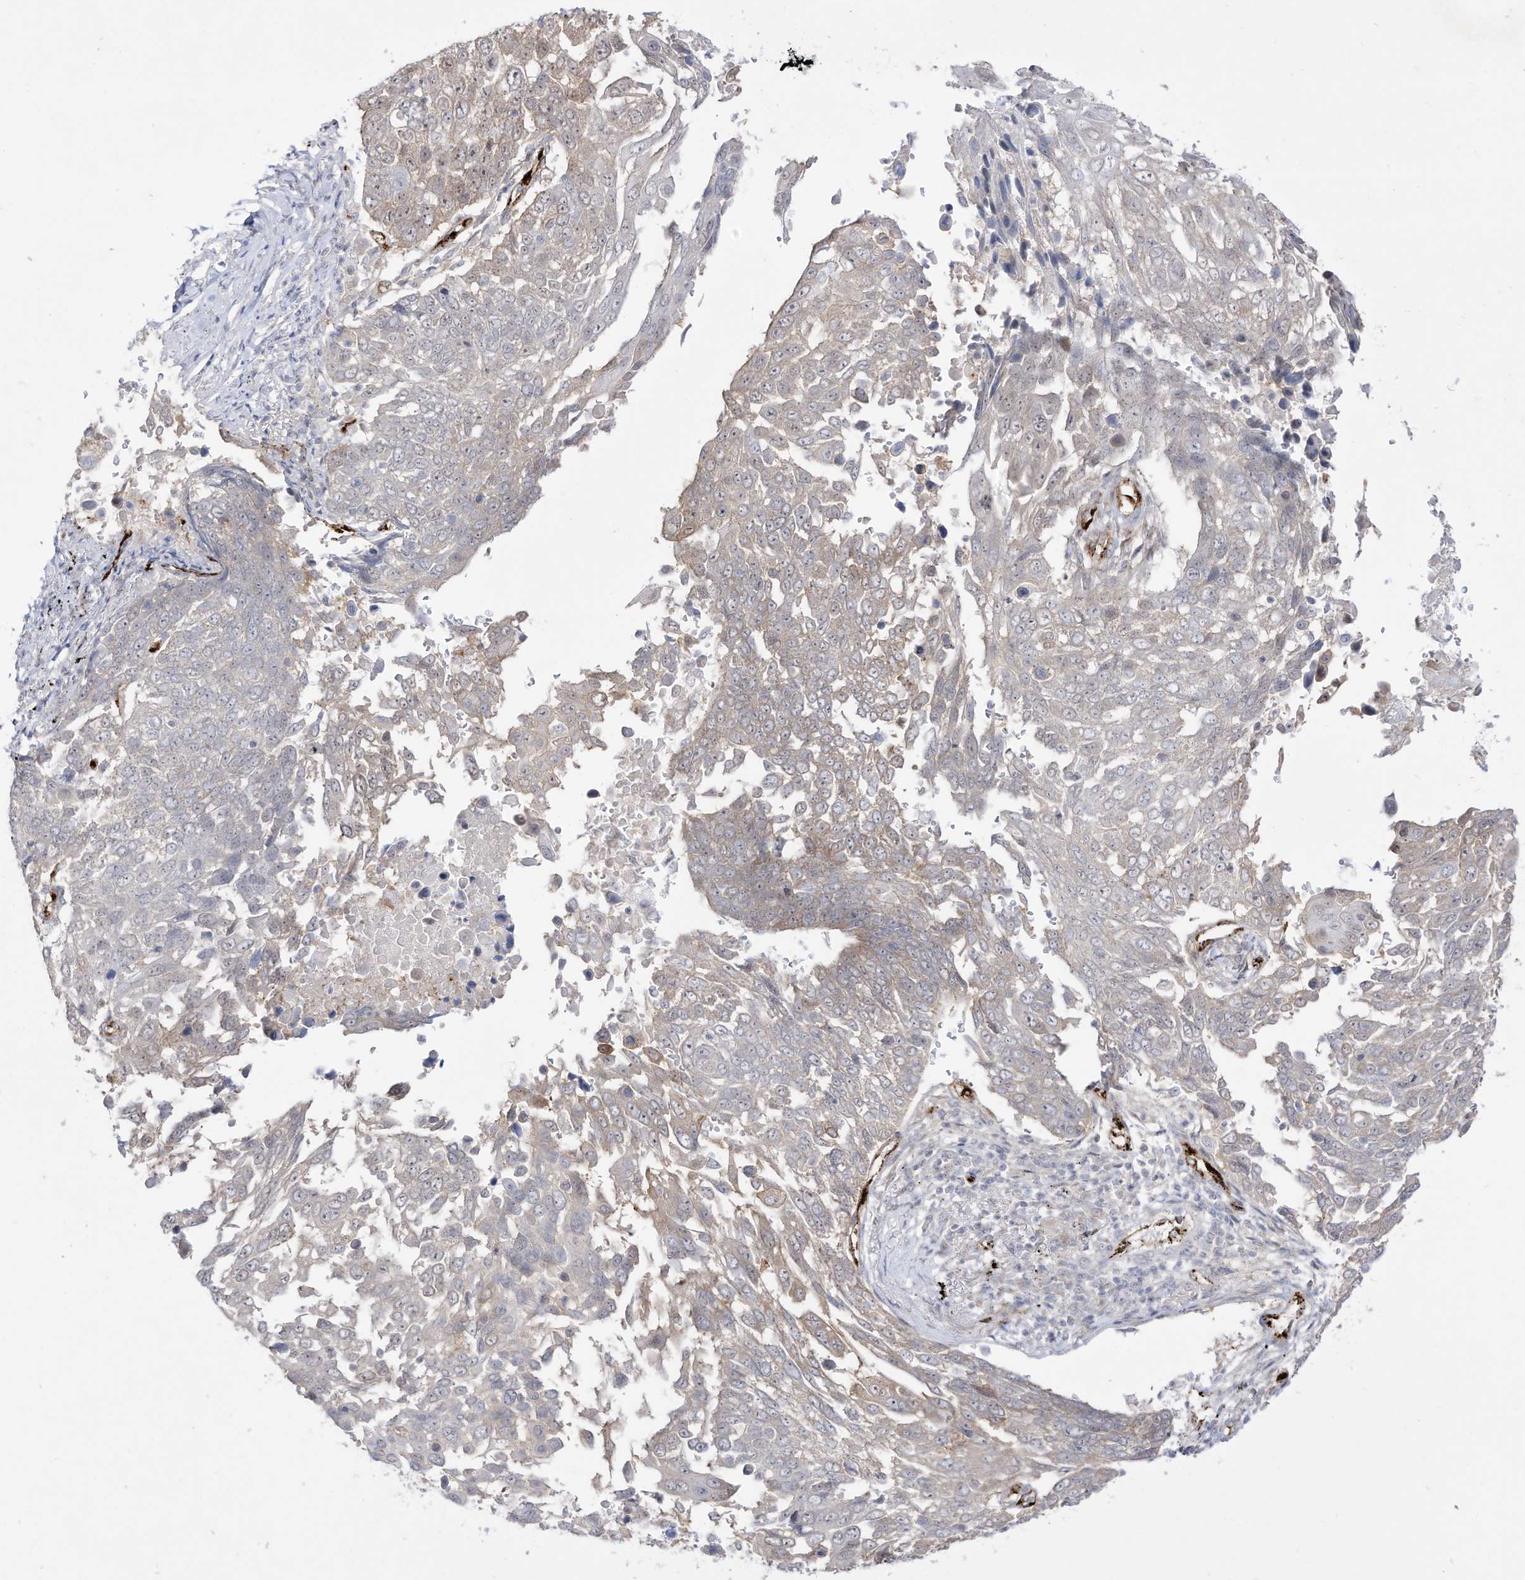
{"staining": {"intensity": "weak", "quantity": "<25%", "location": "cytoplasmic/membranous"}, "tissue": "lung cancer", "cell_type": "Tumor cells", "image_type": "cancer", "snomed": [{"axis": "morphology", "description": "Squamous cell carcinoma, NOS"}, {"axis": "topography", "description": "Lung"}], "caption": "Lung cancer was stained to show a protein in brown. There is no significant positivity in tumor cells. (DAB immunohistochemistry (IHC) visualized using brightfield microscopy, high magnification).", "gene": "ZGRF1", "patient": {"sex": "male", "age": 66}}